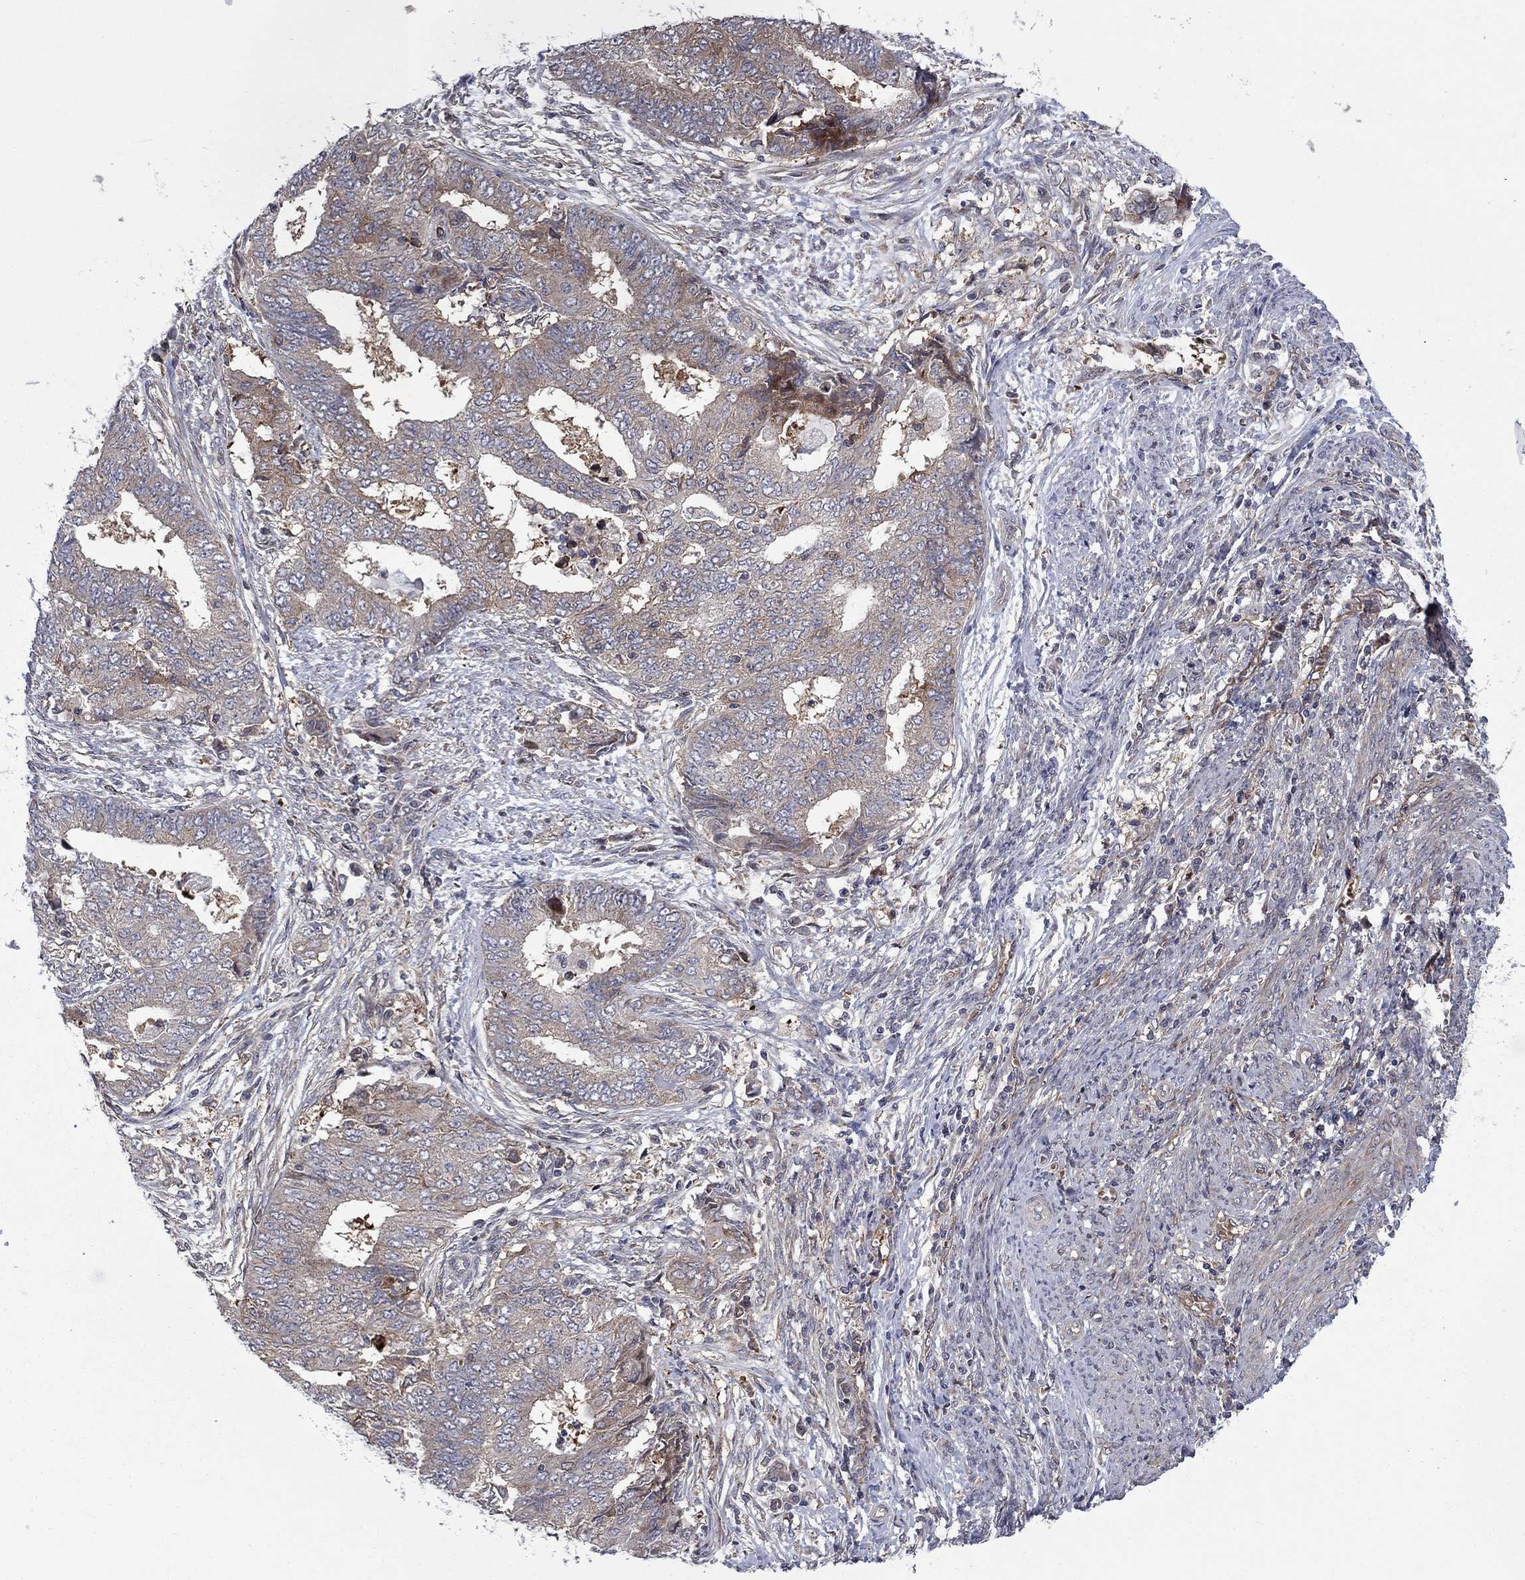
{"staining": {"intensity": "weak", "quantity": "<25%", "location": "cytoplasmic/membranous"}, "tissue": "endometrial cancer", "cell_type": "Tumor cells", "image_type": "cancer", "snomed": [{"axis": "morphology", "description": "Adenocarcinoma, NOS"}, {"axis": "topography", "description": "Endometrium"}], "caption": "Immunohistochemical staining of endometrial adenocarcinoma shows no significant positivity in tumor cells.", "gene": "HDAC4", "patient": {"sex": "female", "age": 62}}